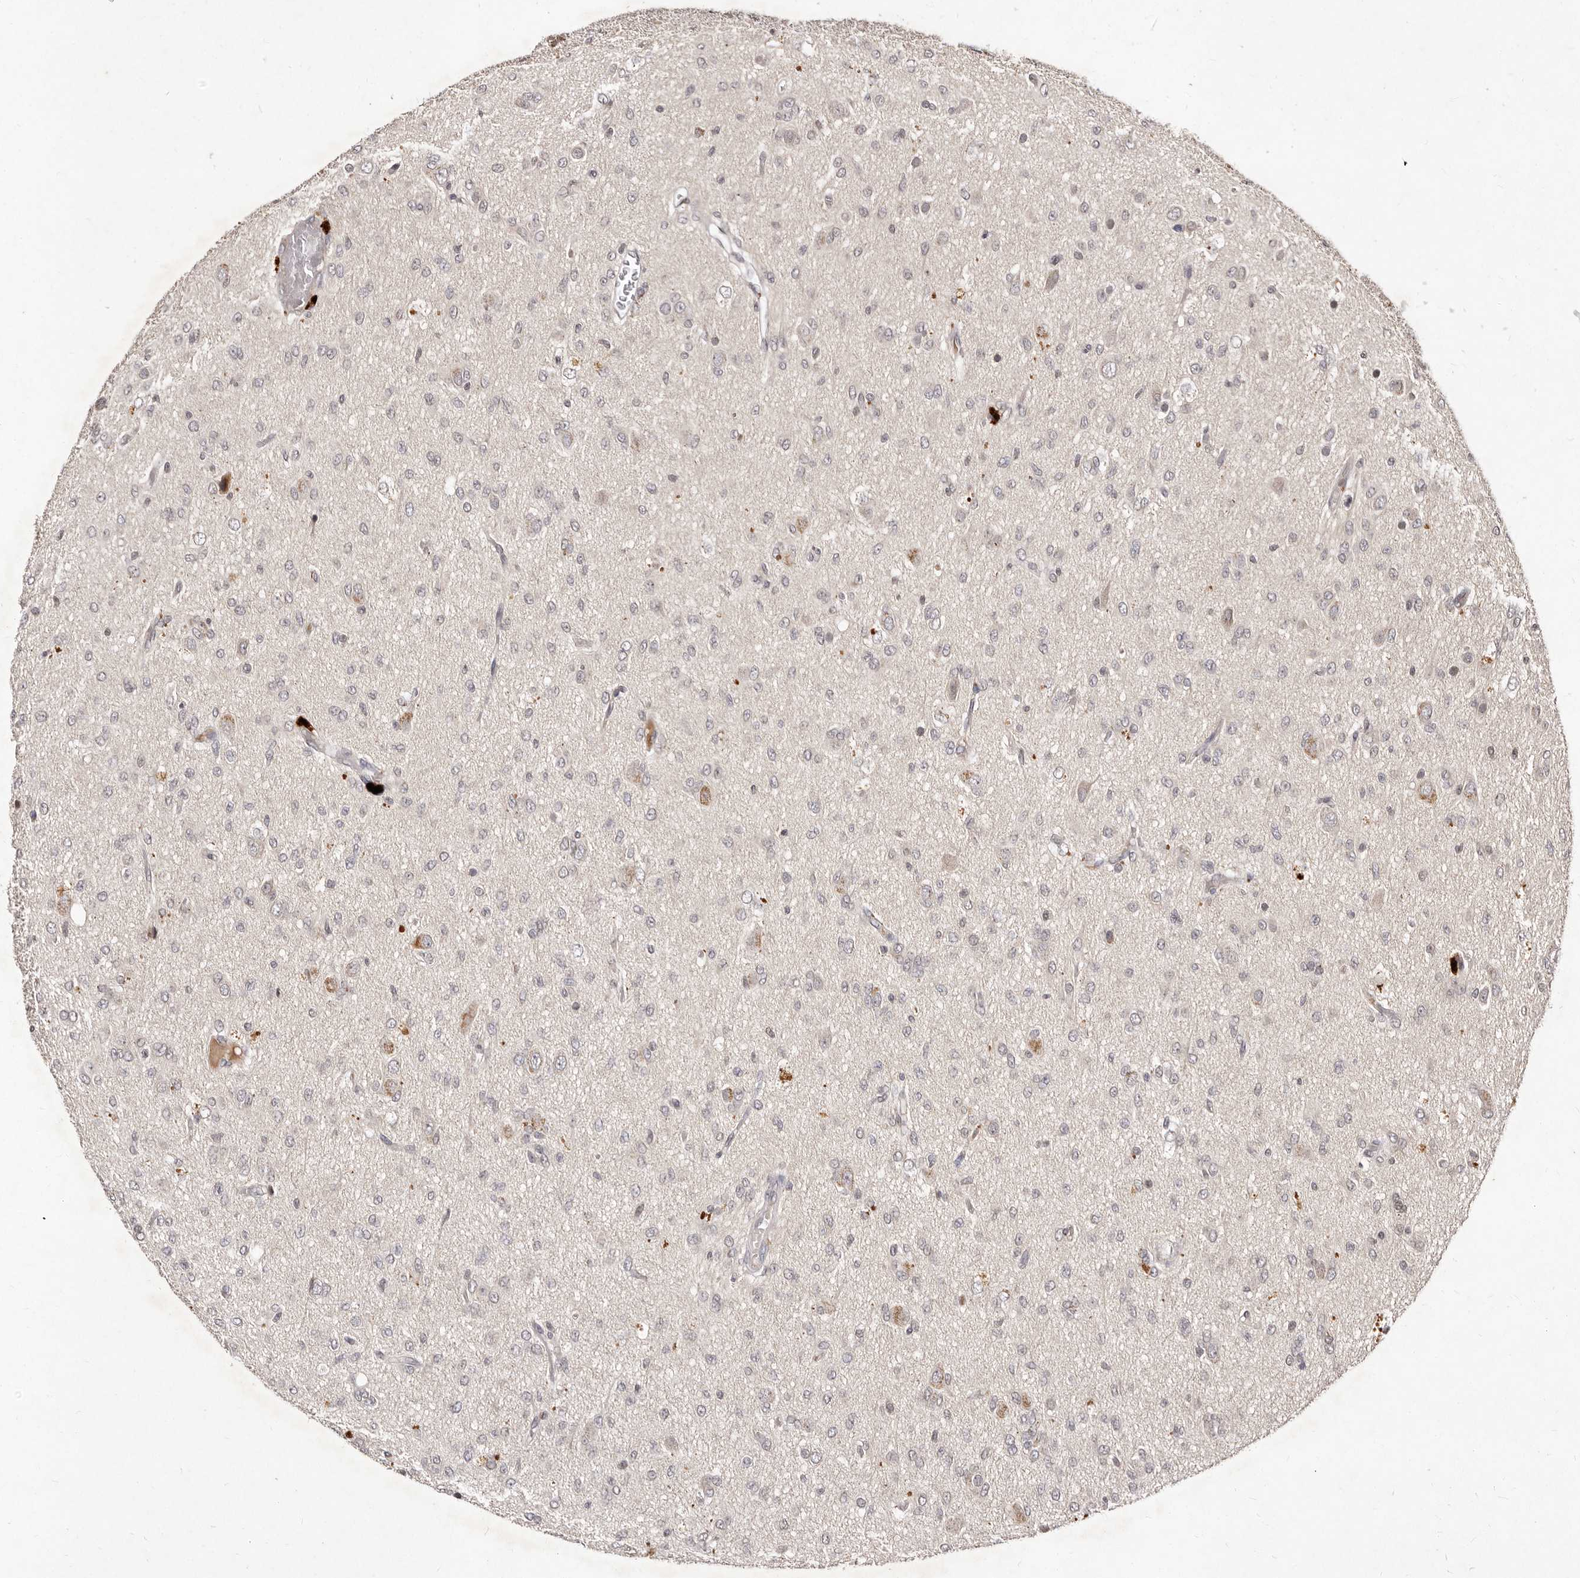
{"staining": {"intensity": "negative", "quantity": "none", "location": "none"}, "tissue": "glioma", "cell_type": "Tumor cells", "image_type": "cancer", "snomed": [{"axis": "morphology", "description": "Glioma, malignant, High grade"}, {"axis": "topography", "description": "Brain"}], "caption": "DAB (3,3'-diaminobenzidine) immunohistochemical staining of human malignant high-grade glioma exhibits no significant expression in tumor cells. (DAB (3,3'-diaminobenzidine) immunohistochemistry visualized using brightfield microscopy, high magnification).", "gene": "LCORL", "patient": {"sex": "female", "age": 59}}